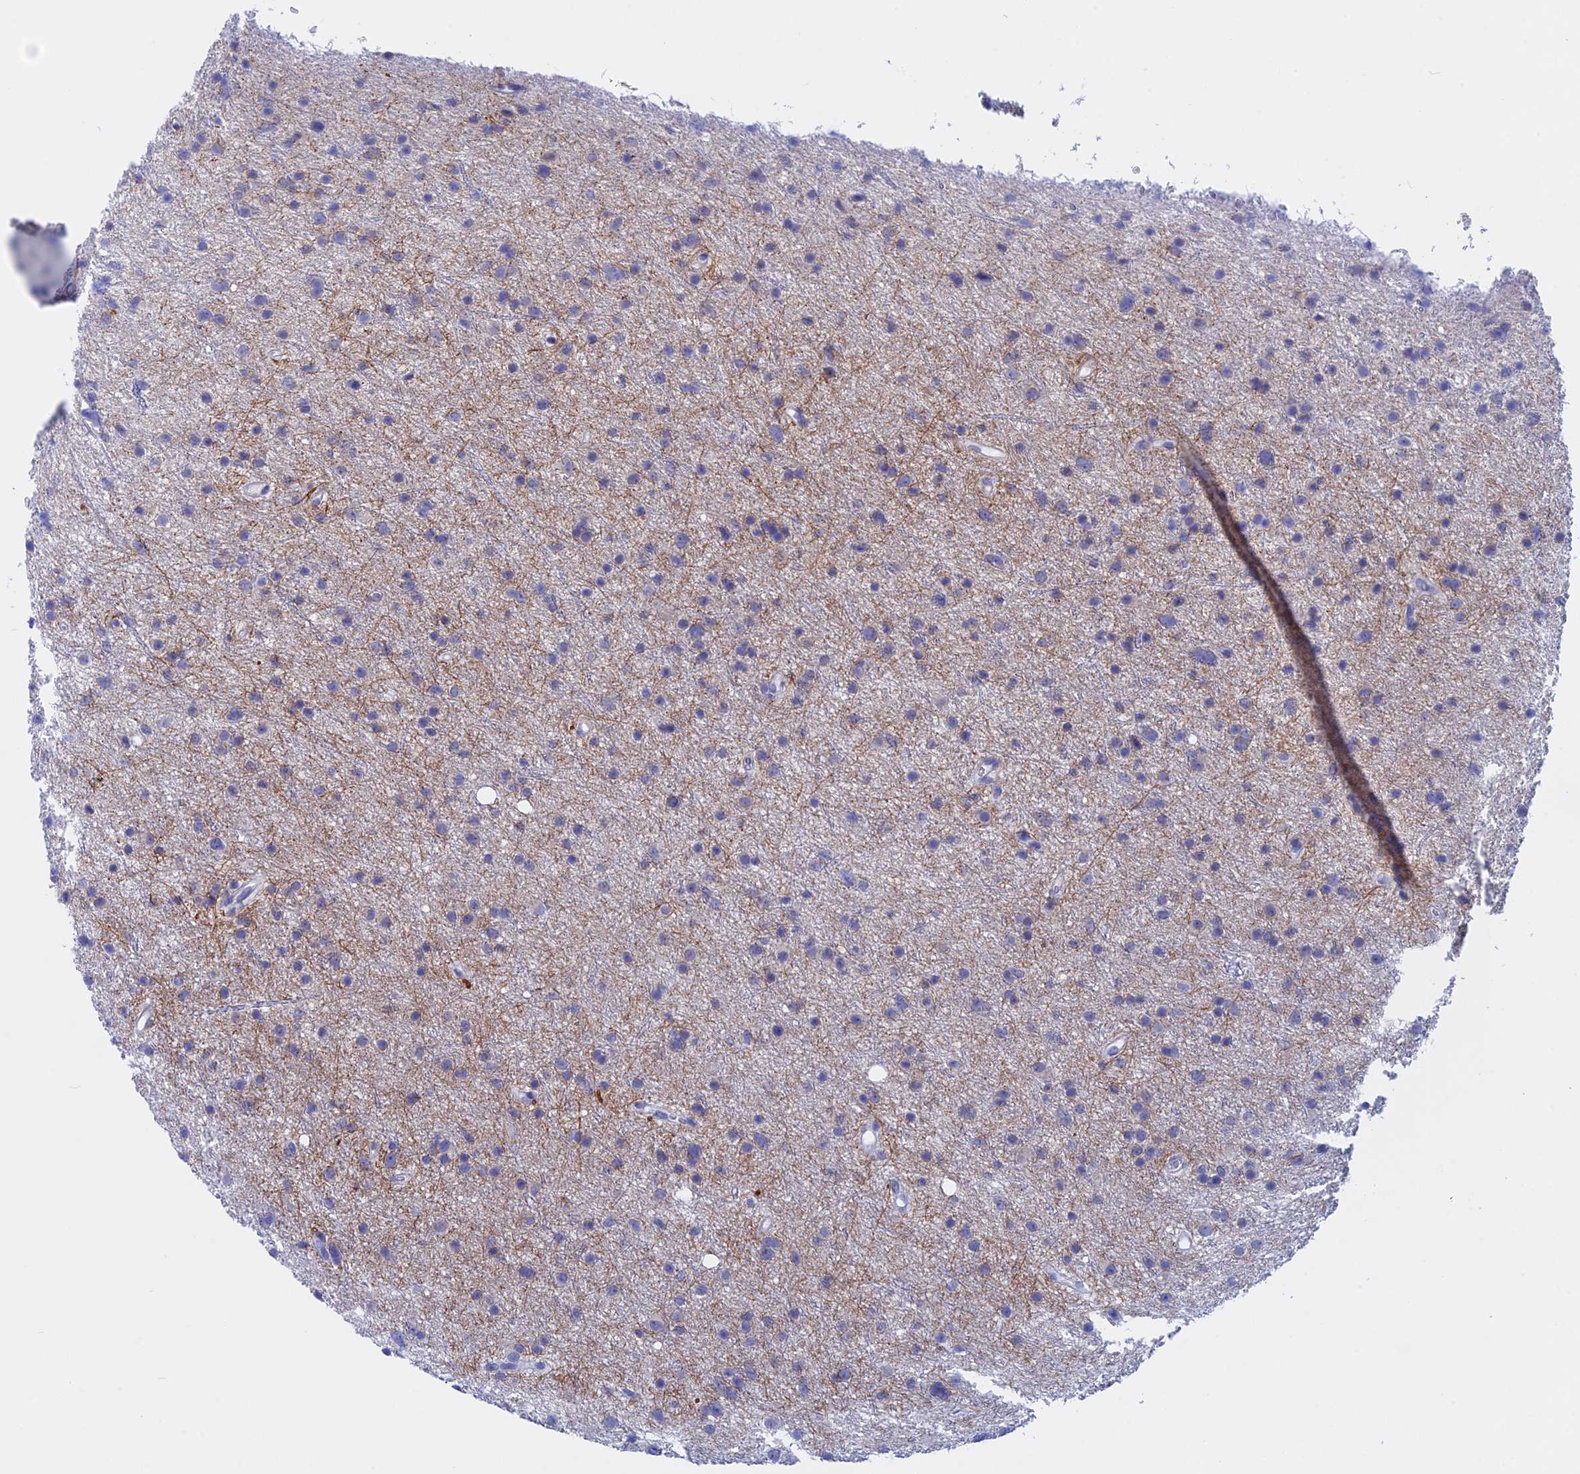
{"staining": {"intensity": "negative", "quantity": "none", "location": "none"}, "tissue": "glioma", "cell_type": "Tumor cells", "image_type": "cancer", "snomed": [{"axis": "morphology", "description": "Glioma, malignant, Low grade"}, {"axis": "topography", "description": "Cerebral cortex"}], "caption": "Micrograph shows no significant protein positivity in tumor cells of malignant glioma (low-grade).", "gene": "WDR83", "patient": {"sex": "female", "age": 39}}